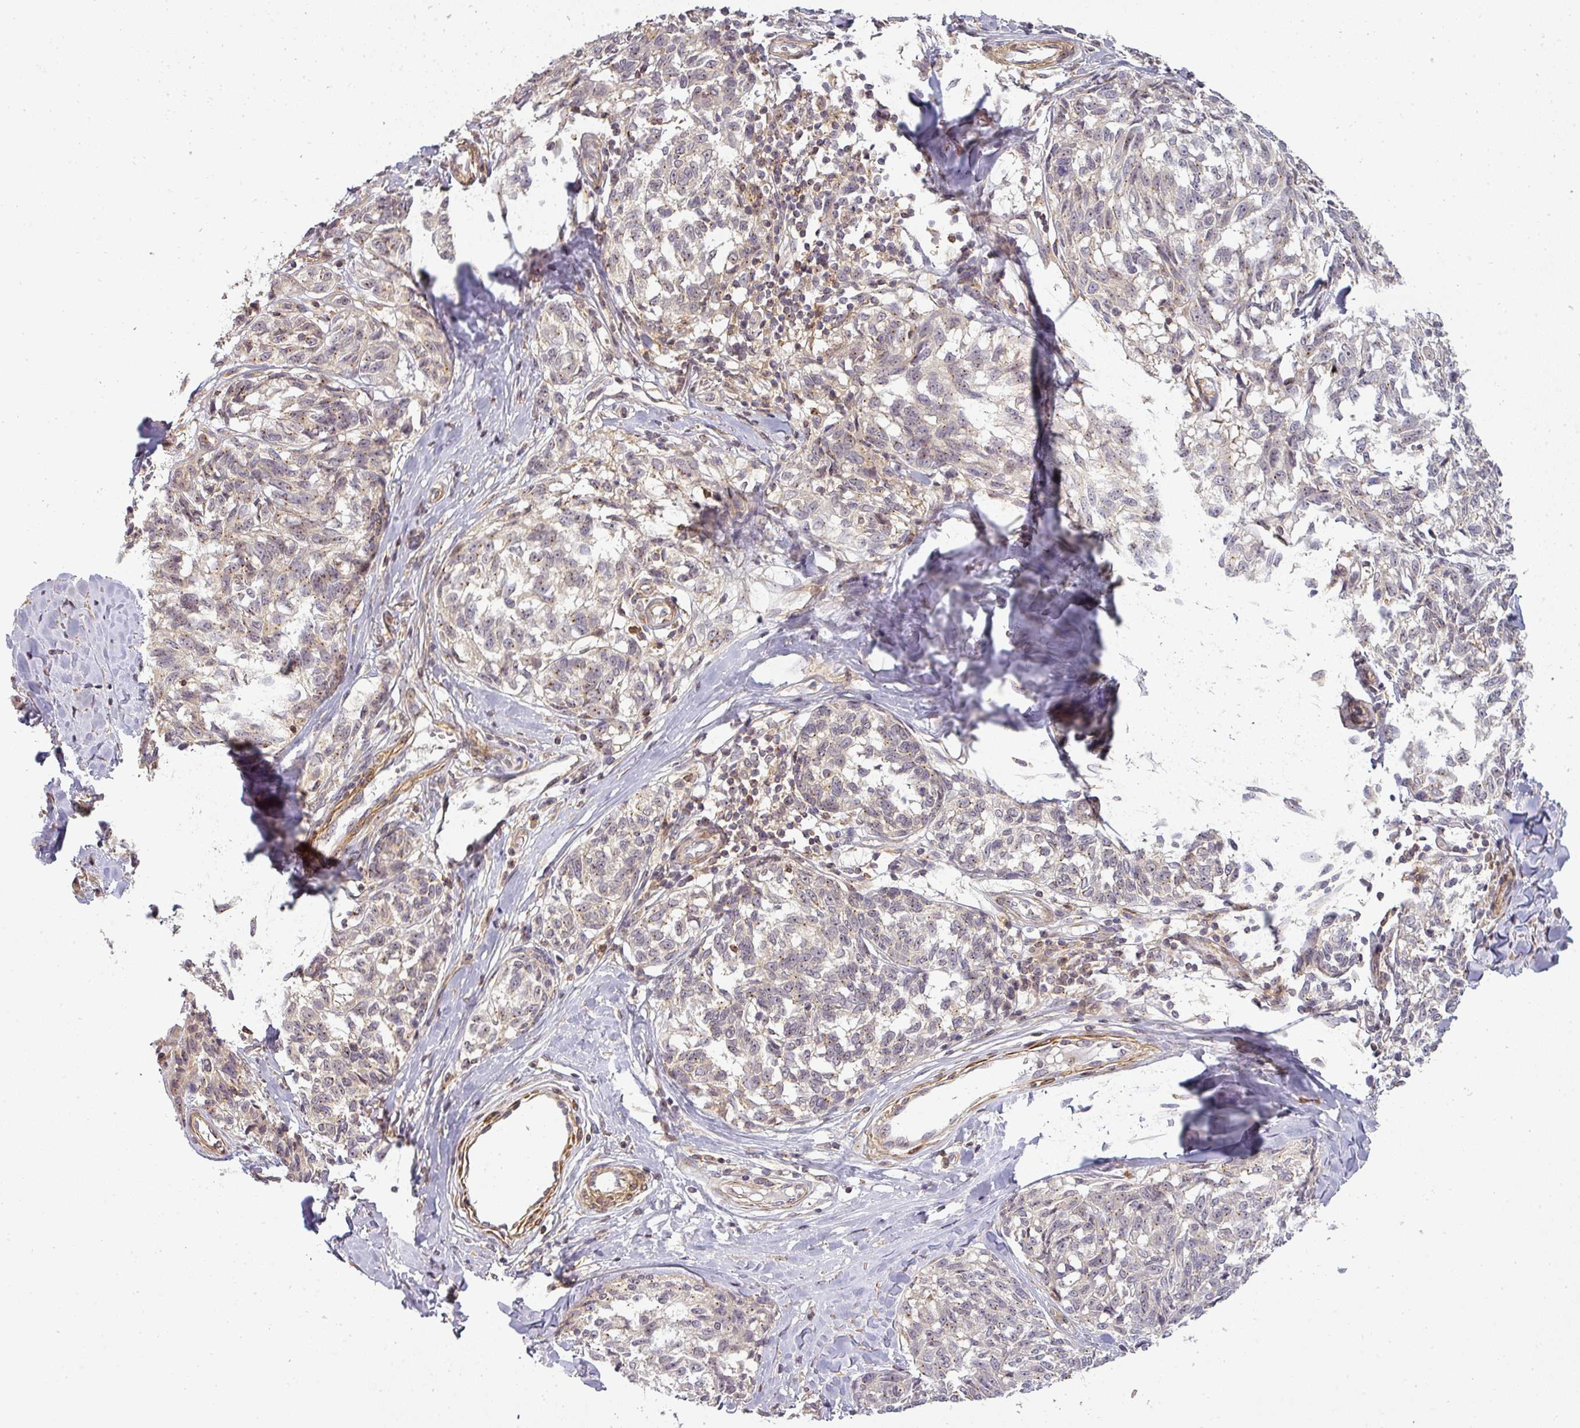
{"staining": {"intensity": "negative", "quantity": "none", "location": "none"}, "tissue": "melanoma", "cell_type": "Tumor cells", "image_type": "cancer", "snomed": [{"axis": "morphology", "description": "Normal tissue, NOS"}, {"axis": "morphology", "description": "Malignant melanoma, NOS"}, {"axis": "topography", "description": "Skin"}], "caption": "This is a photomicrograph of IHC staining of malignant melanoma, which shows no staining in tumor cells. The staining is performed using DAB (3,3'-diaminobenzidine) brown chromogen with nuclei counter-stained in using hematoxylin.", "gene": "NIN", "patient": {"sex": "female", "age": 64}}